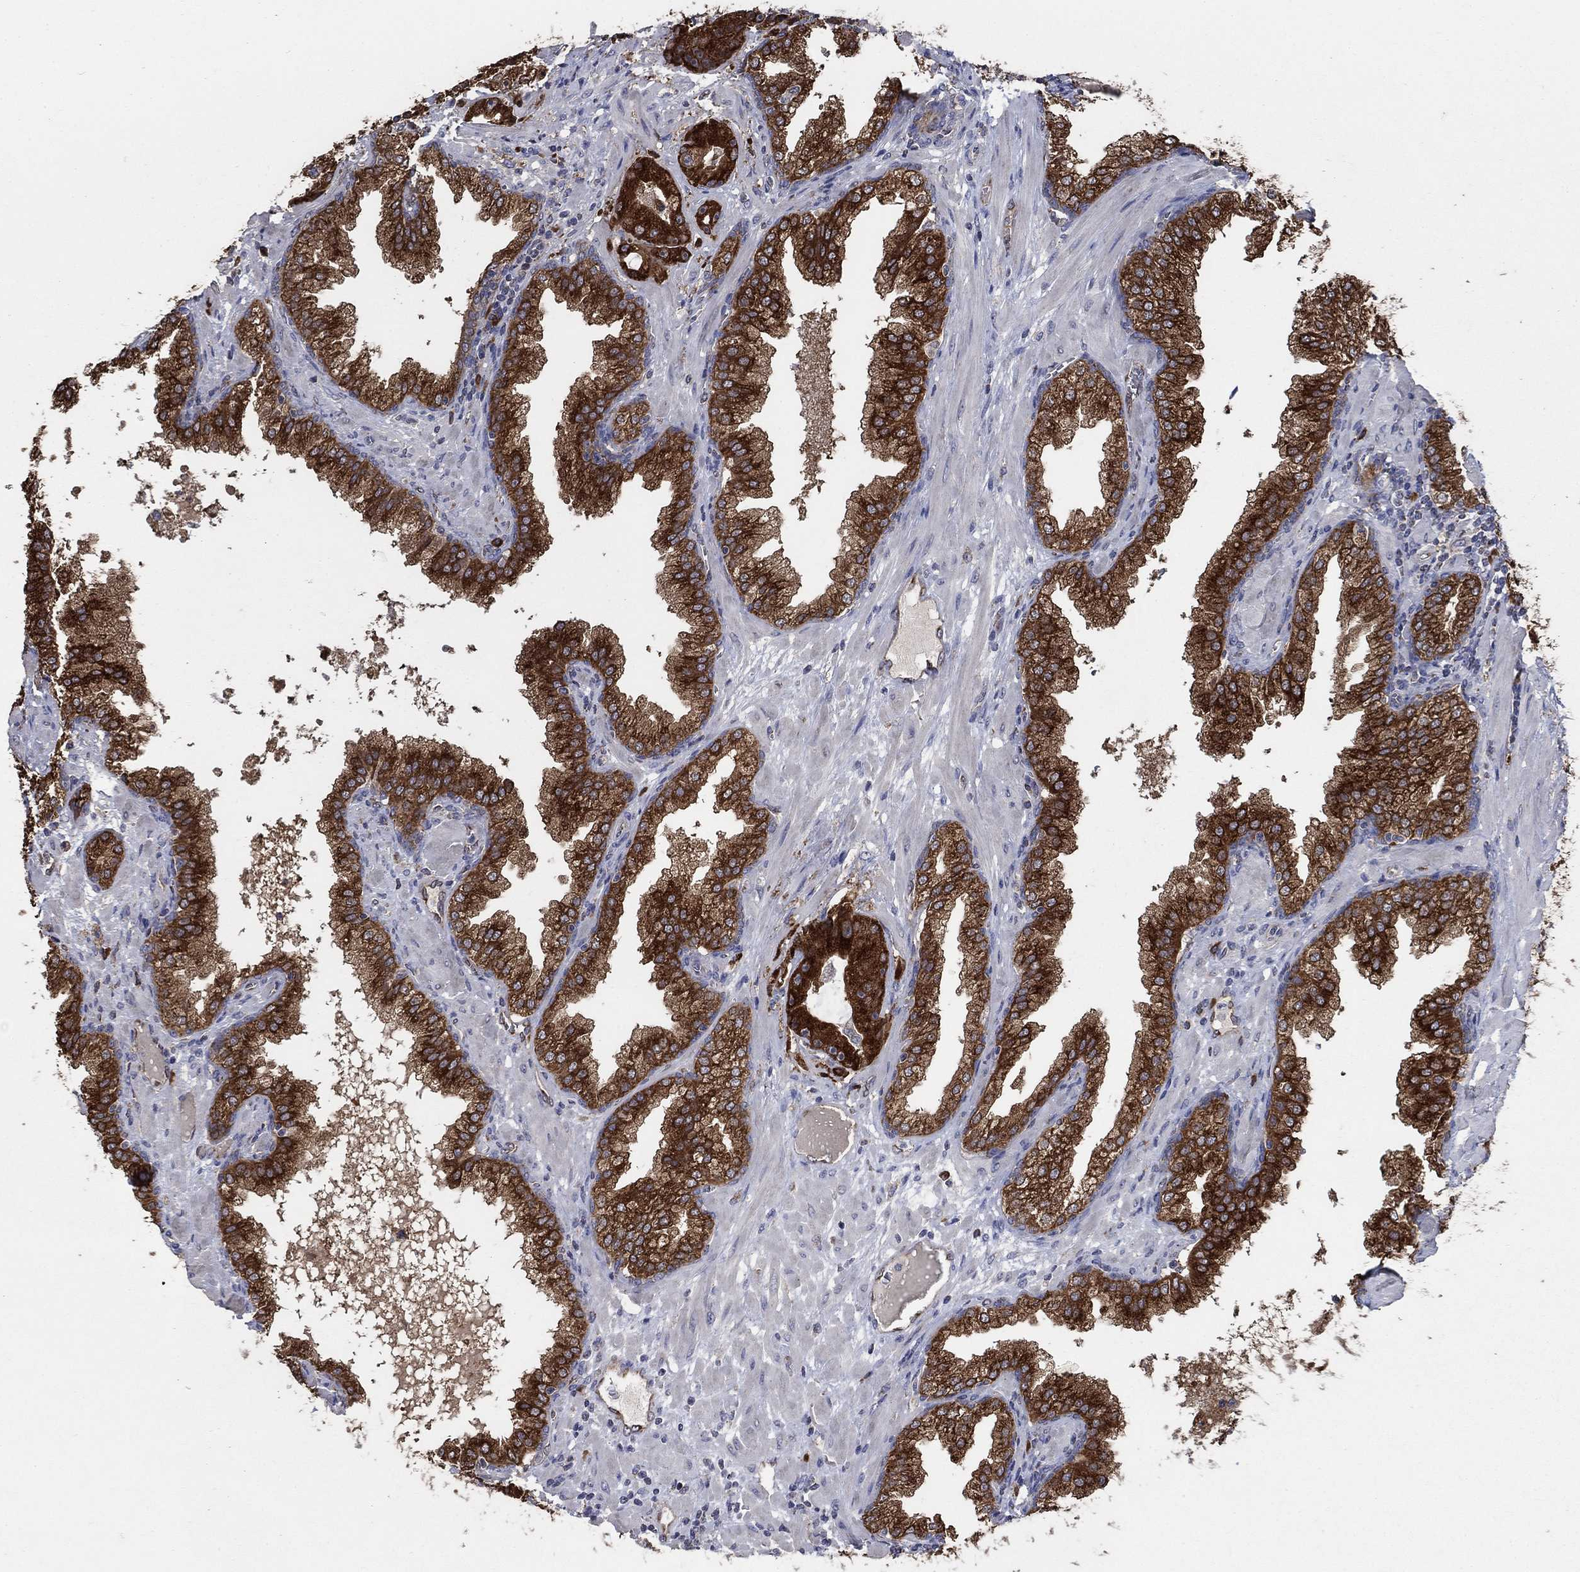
{"staining": {"intensity": "strong", "quantity": ">75%", "location": "cytoplasmic/membranous"}, "tissue": "prostate cancer", "cell_type": "Tumor cells", "image_type": "cancer", "snomed": [{"axis": "morphology", "description": "Adenocarcinoma, Low grade"}, {"axis": "topography", "description": "Prostate"}], "caption": "Tumor cells show strong cytoplasmic/membranous staining in approximately >75% of cells in prostate adenocarcinoma (low-grade).", "gene": "HID1", "patient": {"sex": "male", "age": 62}}